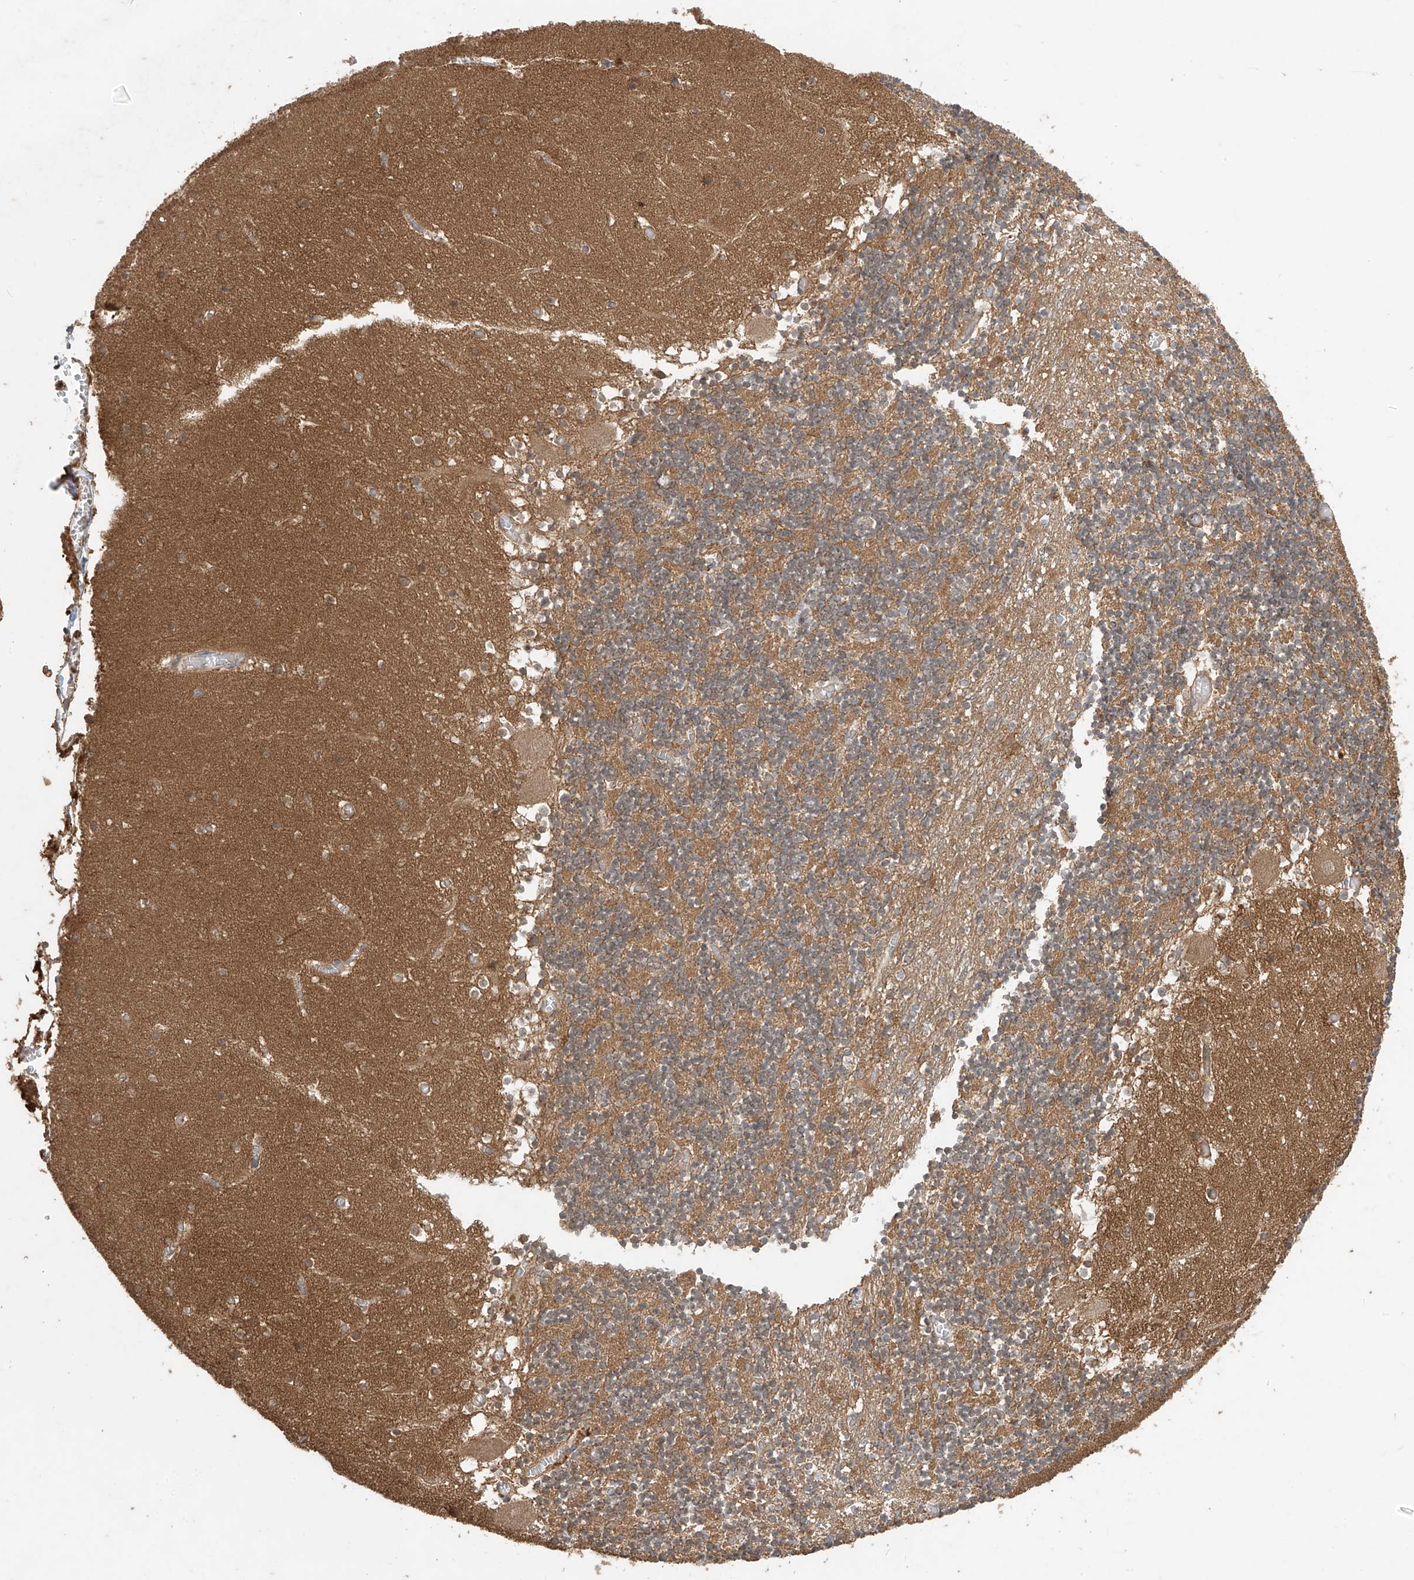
{"staining": {"intensity": "moderate", "quantity": "25%-75%", "location": "cytoplasmic/membranous"}, "tissue": "cerebellum", "cell_type": "Cells in granular layer", "image_type": "normal", "snomed": [{"axis": "morphology", "description": "Normal tissue, NOS"}, {"axis": "topography", "description": "Cerebellum"}], "caption": "High-magnification brightfield microscopy of unremarkable cerebellum stained with DAB (brown) and counterstained with hematoxylin (blue). cells in granular layer exhibit moderate cytoplasmic/membranous expression is appreciated in about25%-75% of cells. The staining is performed using DAB (3,3'-diaminobenzidine) brown chromogen to label protein expression. The nuclei are counter-stained blue using hematoxylin.", "gene": "CACNA2D4", "patient": {"sex": "female", "age": 28}}